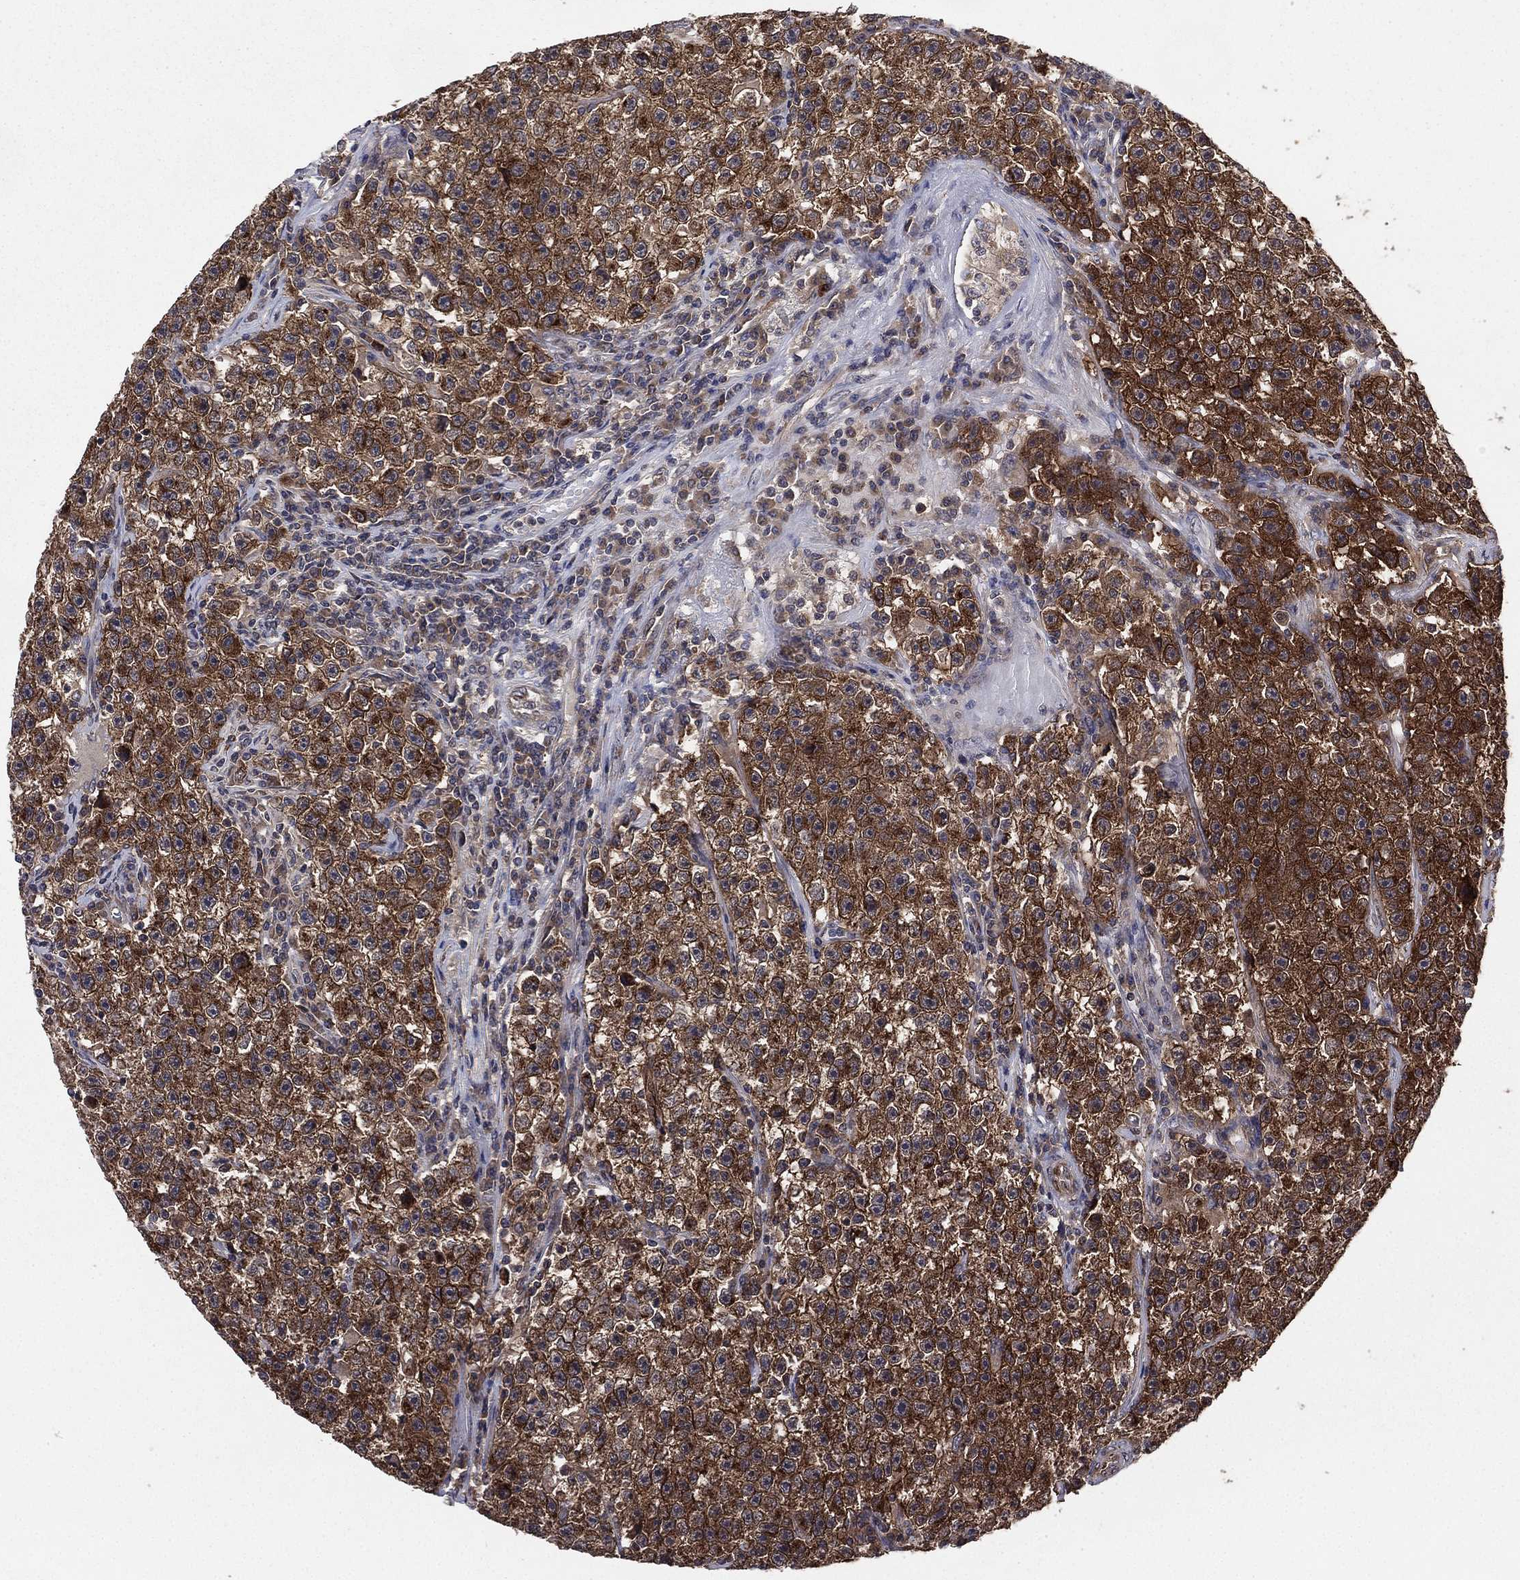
{"staining": {"intensity": "strong", "quantity": ">75%", "location": "cytoplasmic/membranous"}, "tissue": "testis cancer", "cell_type": "Tumor cells", "image_type": "cancer", "snomed": [{"axis": "morphology", "description": "Seminoma, NOS"}, {"axis": "topography", "description": "Testis"}], "caption": "A histopathology image of testis cancer (seminoma) stained for a protein shows strong cytoplasmic/membranous brown staining in tumor cells. (Brightfield microscopy of DAB IHC at high magnification).", "gene": "CERT1", "patient": {"sex": "male", "age": 22}}